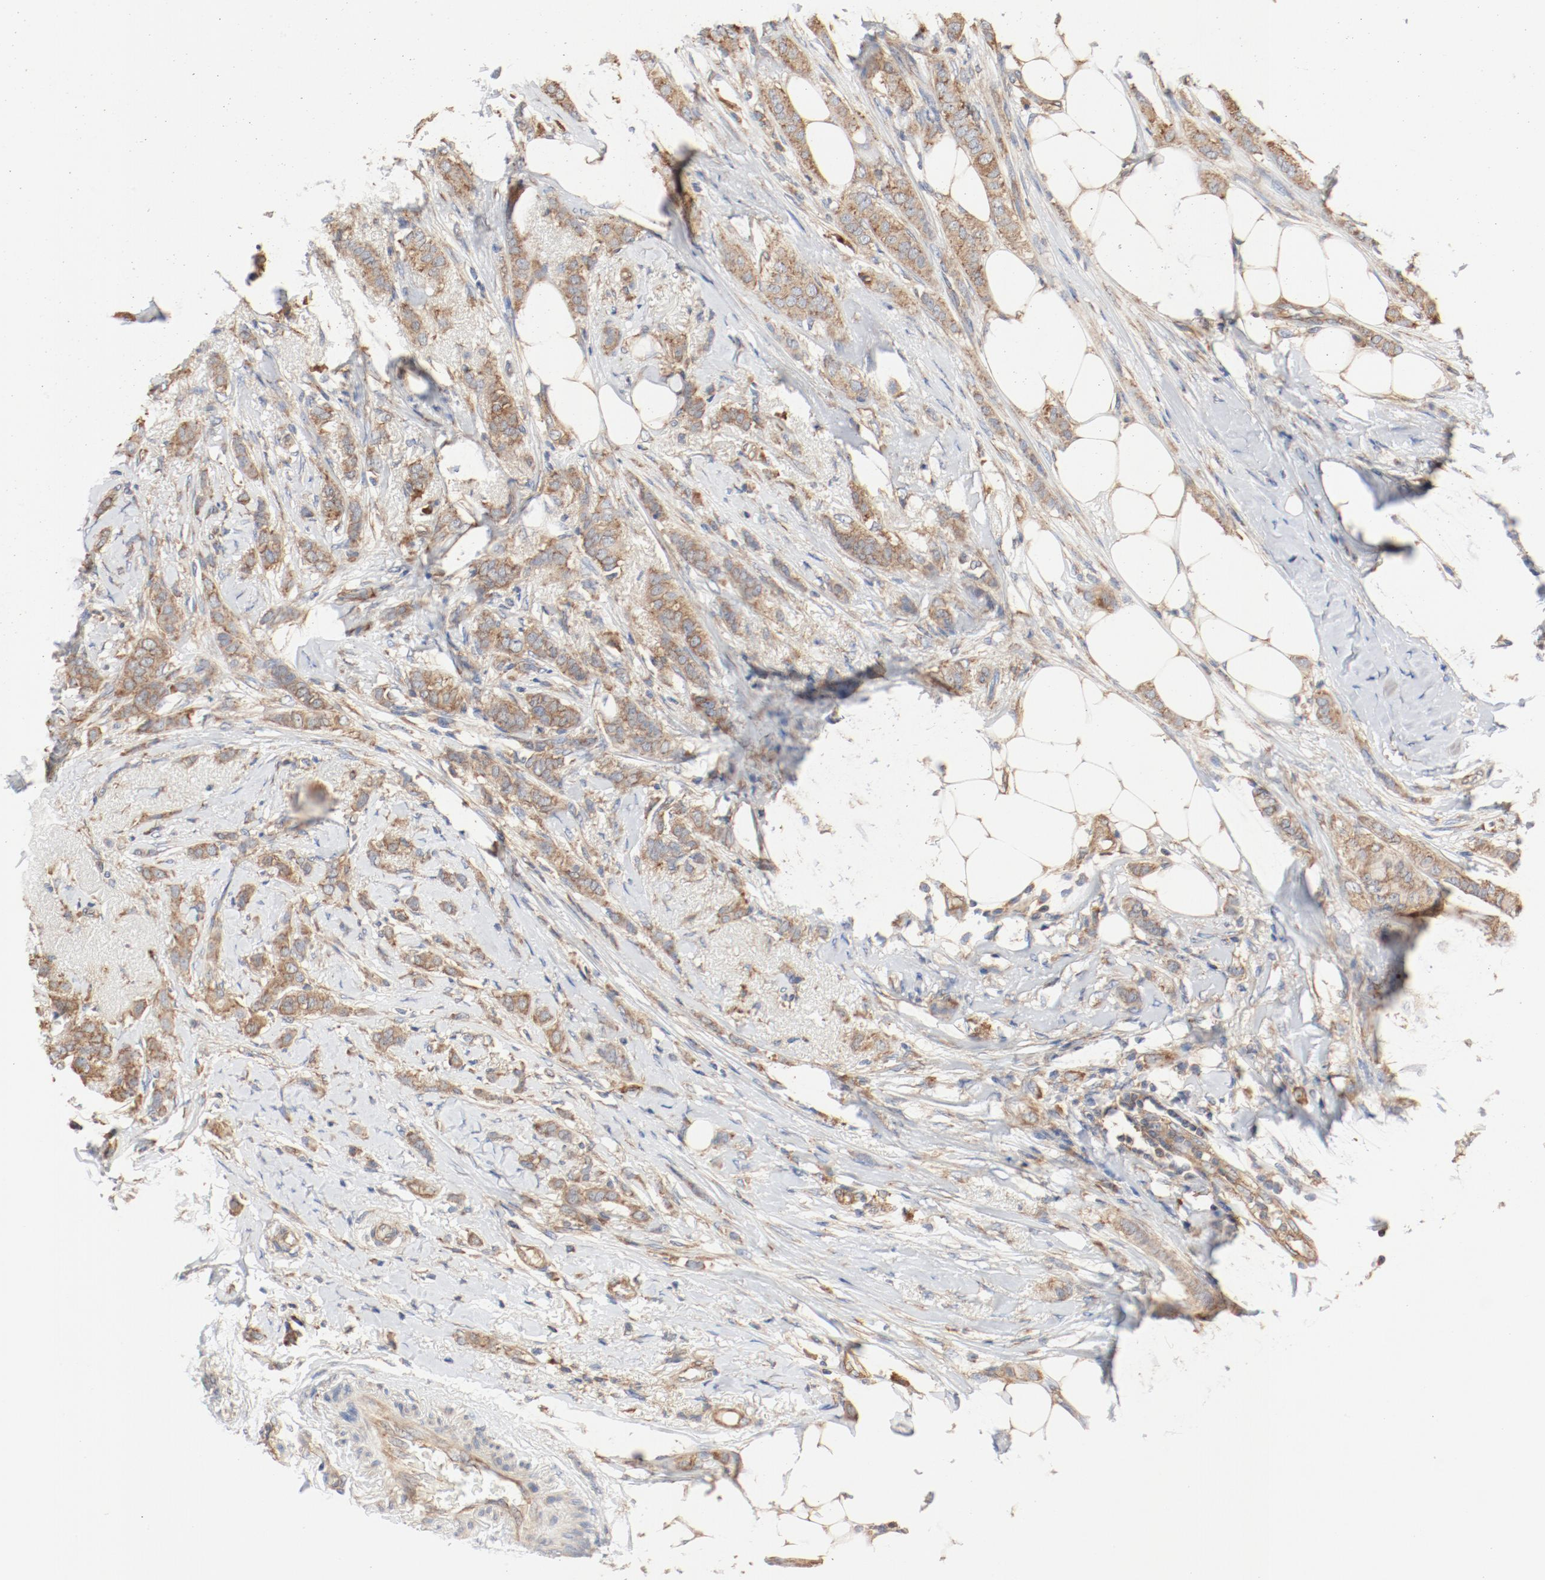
{"staining": {"intensity": "moderate", "quantity": ">75%", "location": "cytoplasmic/membranous"}, "tissue": "breast cancer", "cell_type": "Tumor cells", "image_type": "cancer", "snomed": [{"axis": "morphology", "description": "Lobular carcinoma"}, {"axis": "topography", "description": "Breast"}], "caption": "A high-resolution micrograph shows immunohistochemistry (IHC) staining of lobular carcinoma (breast), which demonstrates moderate cytoplasmic/membranous staining in approximately >75% of tumor cells.", "gene": "RPS6", "patient": {"sex": "female", "age": 55}}